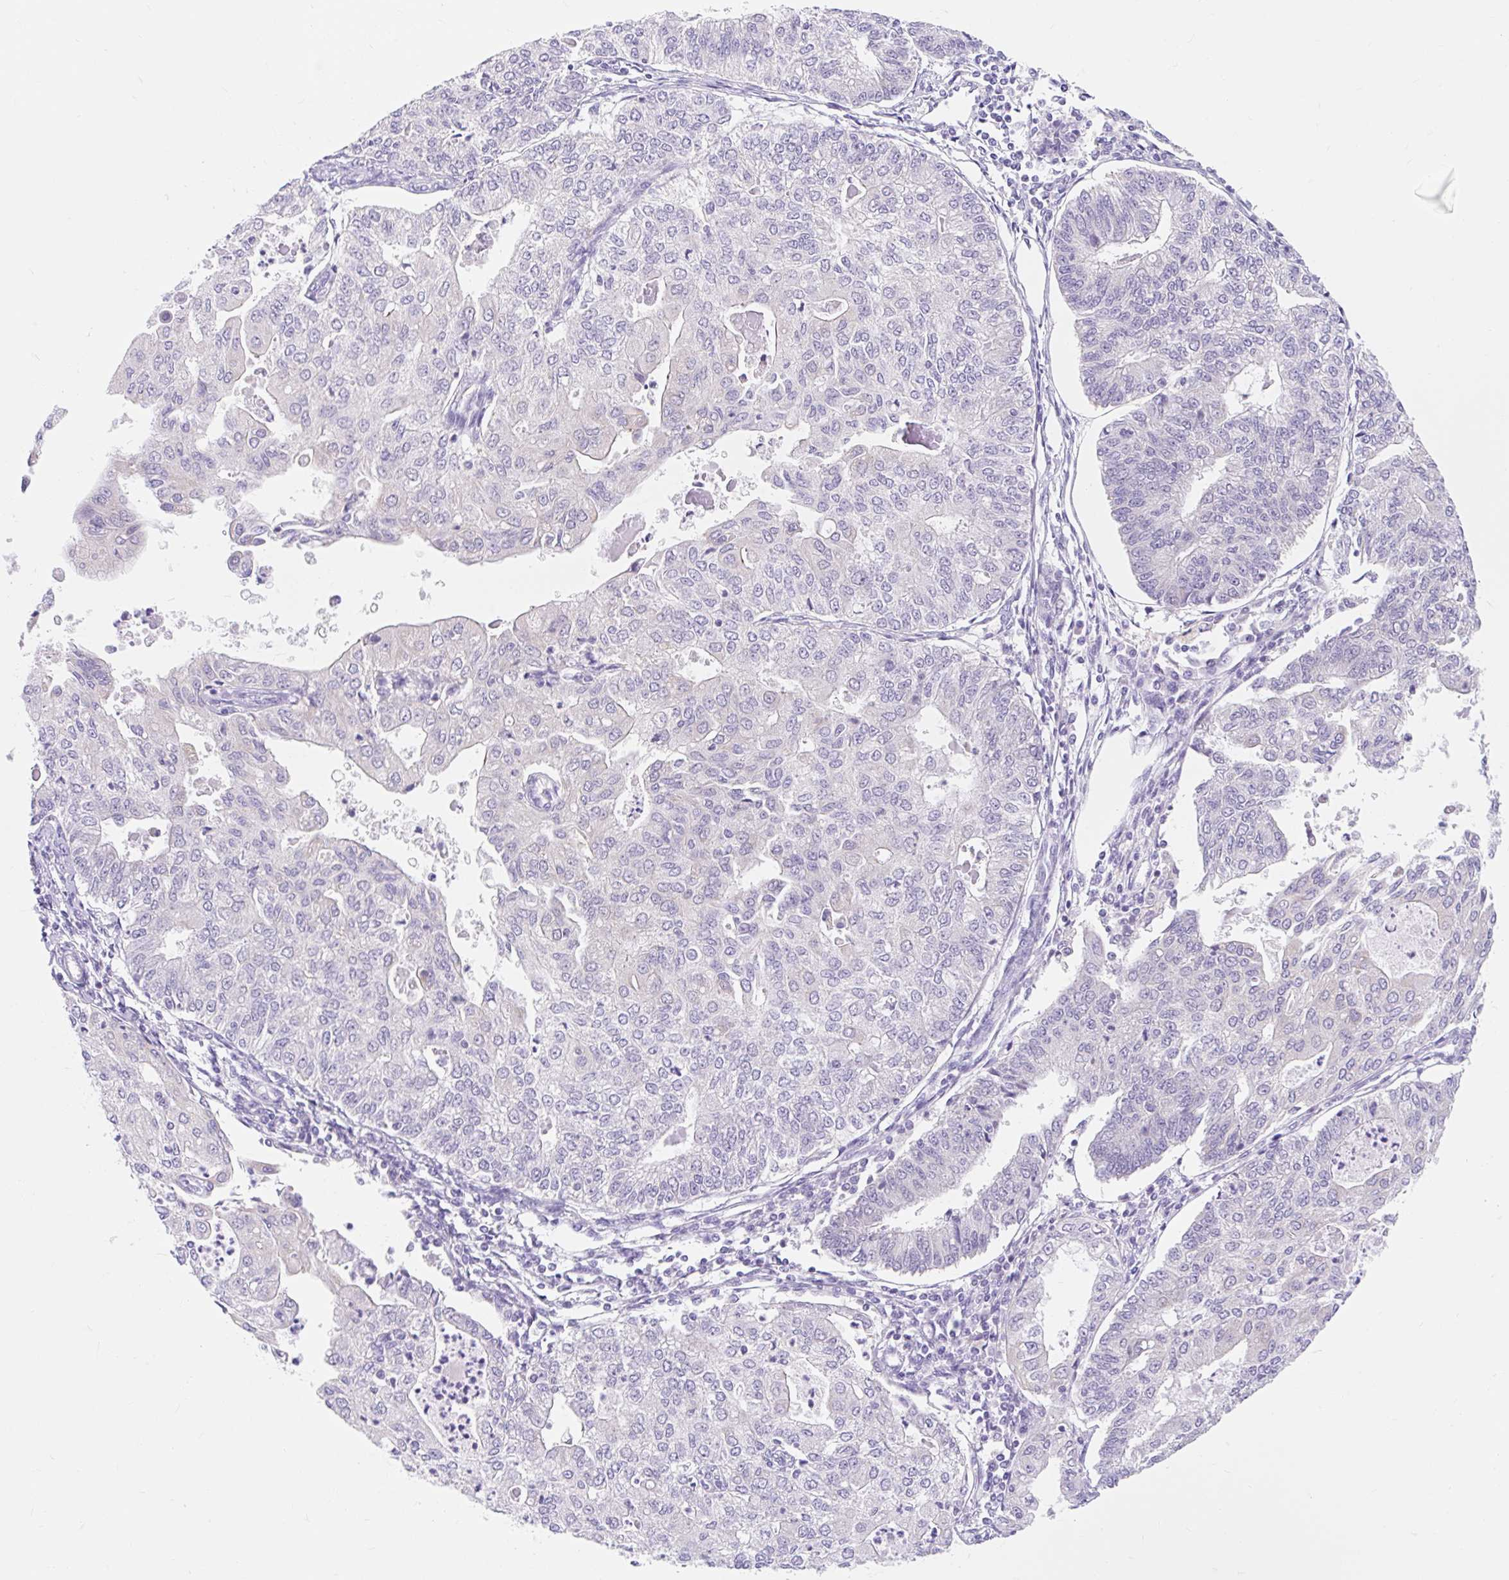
{"staining": {"intensity": "negative", "quantity": "none", "location": "none"}, "tissue": "endometrial cancer", "cell_type": "Tumor cells", "image_type": "cancer", "snomed": [{"axis": "morphology", "description": "Adenocarcinoma, NOS"}, {"axis": "topography", "description": "Endometrium"}], "caption": "High magnification brightfield microscopy of endometrial cancer (adenocarcinoma) stained with DAB (3,3'-diaminobenzidine) (brown) and counterstained with hematoxylin (blue): tumor cells show no significant positivity. (DAB (3,3'-diaminobenzidine) immunohistochemistry (IHC), high magnification).", "gene": "ITPK1", "patient": {"sex": "female", "age": 56}}